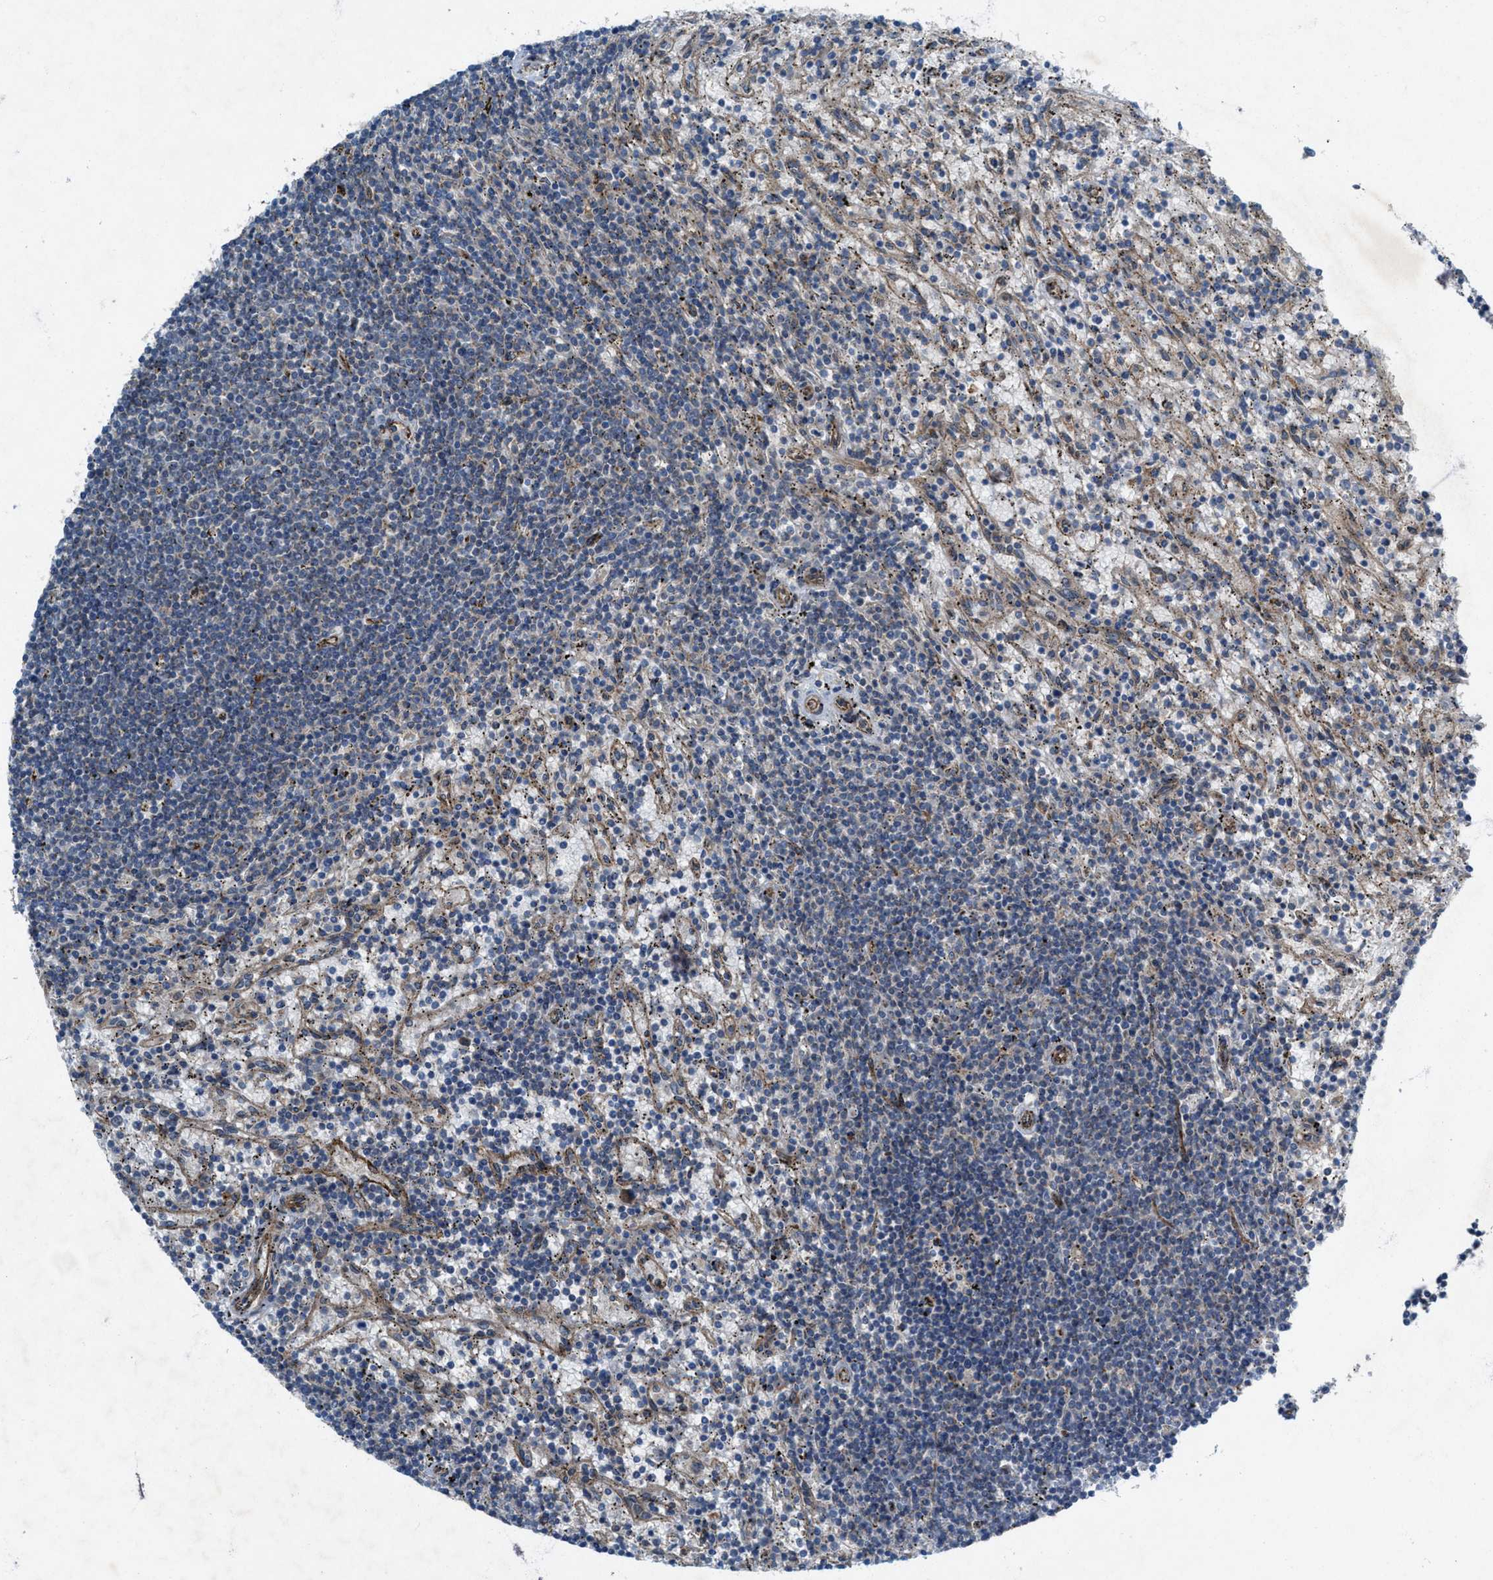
{"staining": {"intensity": "negative", "quantity": "none", "location": "none"}, "tissue": "lymphoma", "cell_type": "Tumor cells", "image_type": "cancer", "snomed": [{"axis": "morphology", "description": "Malignant lymphoma, non-Hodgkin's type, Low grade"}, {"axis": "topography", "description": "Spleen"}], "caption": "Lymphoma was stained to show a protein in brown. There is no significant staining in tumor cells. (Stains: DAB immunohistochemistry with hematoxylin counter stain, Microscopy: brightfield microscopy at high magnification).", "gene": "URGCP", "patient": {"sex": "male", "age": 76}}